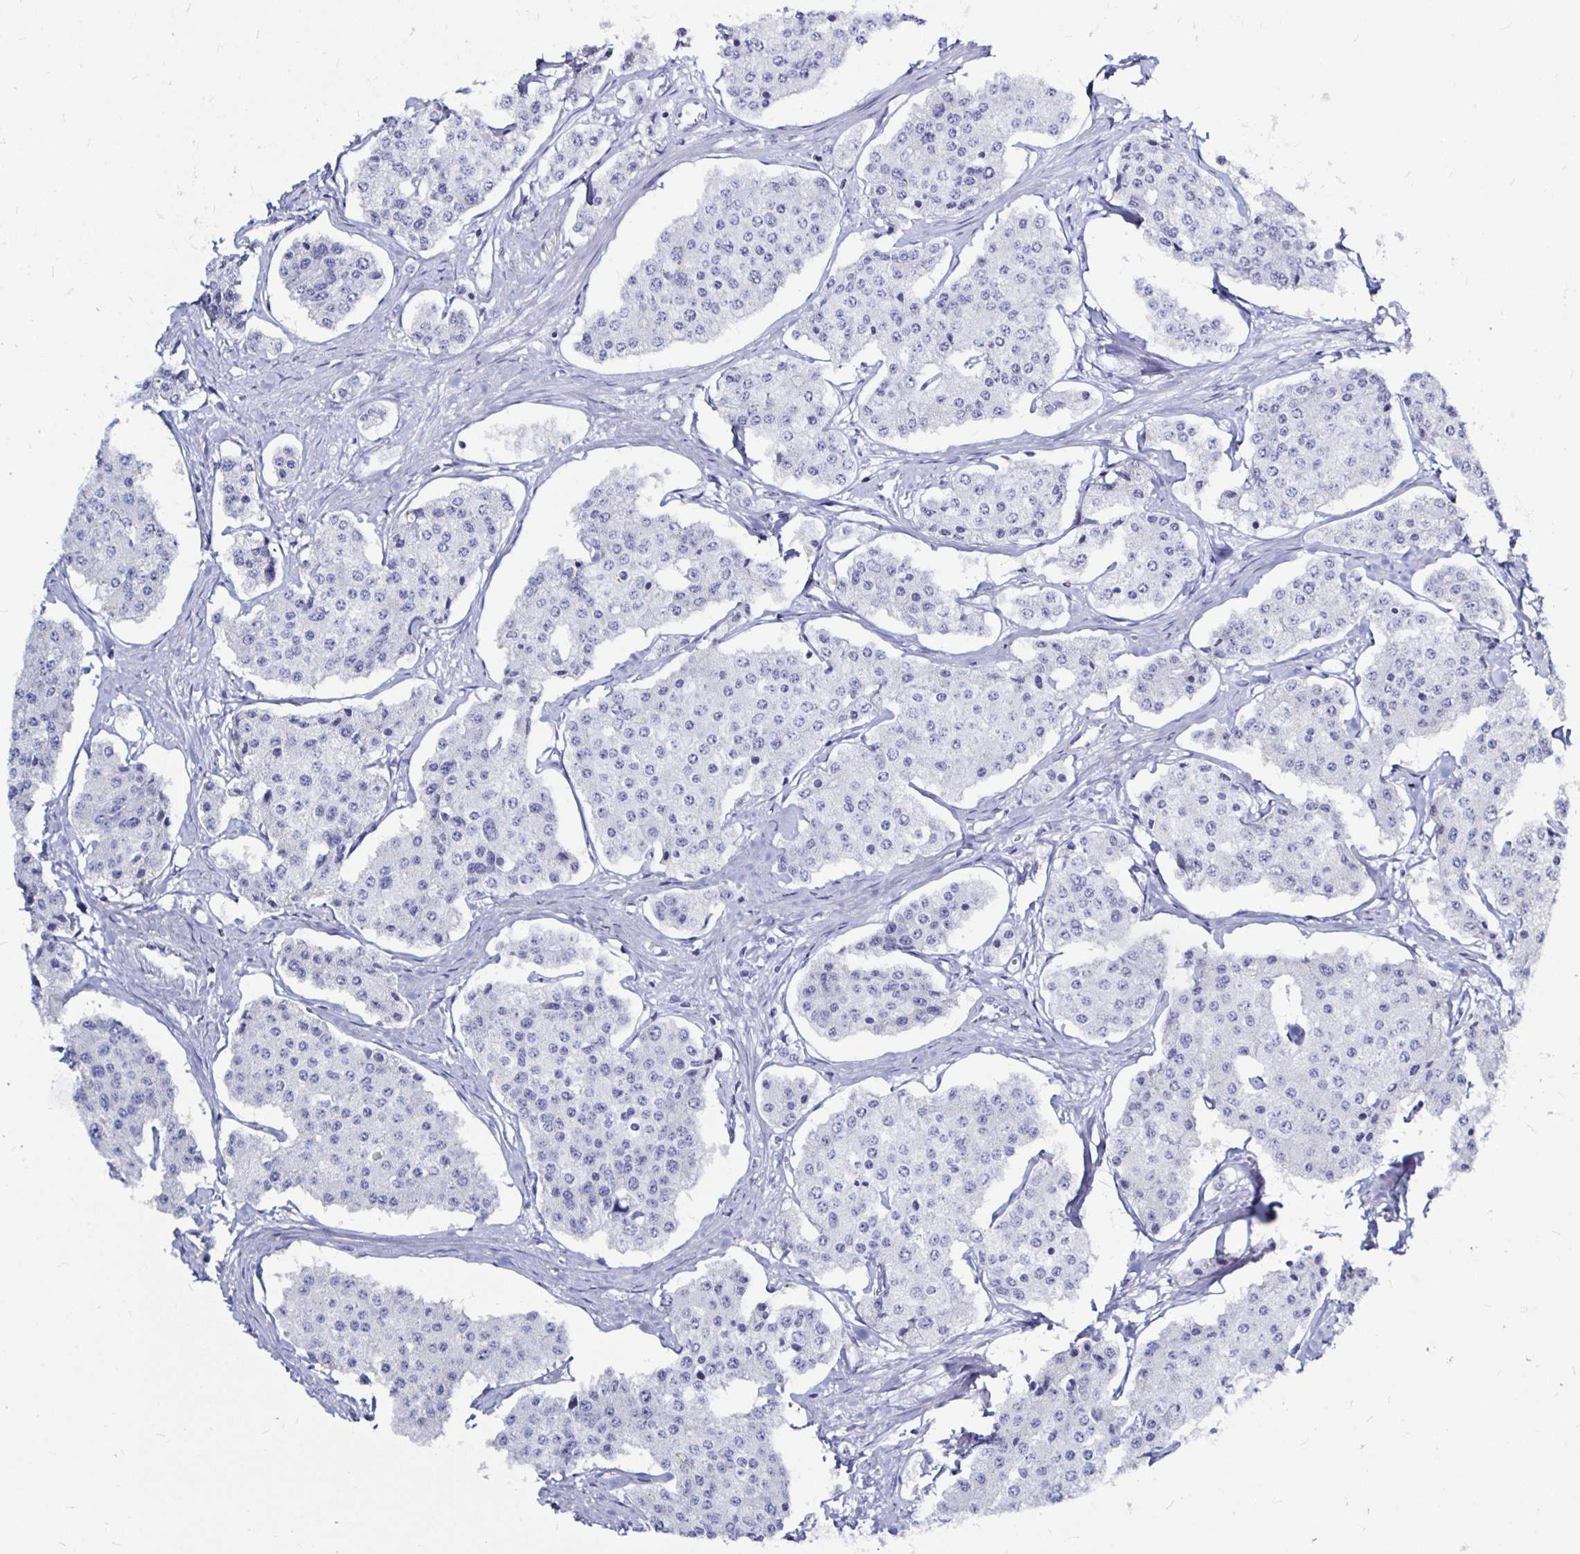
{"staining": {"intensity": "negative", "quantity": "none", "location": "none"}, "tissue": "carcinoid", "cell_type": "Tumor cells", "image_type": "cancer", "snomed": [{"axis": "morphology", "description": "Carcinoid, malignant, NOS"}, {"axis": "topography", "description": "Small intestine"}], "caption": "Immunohistochemistry (IHC) micrograph of neoplastic tissue: human carcinoid (malignant) stained with DAB exhibits no significant protein expression in tumor cells.", "gene": "LUZP4", "patient": {"sex": "female", "age": 65}}